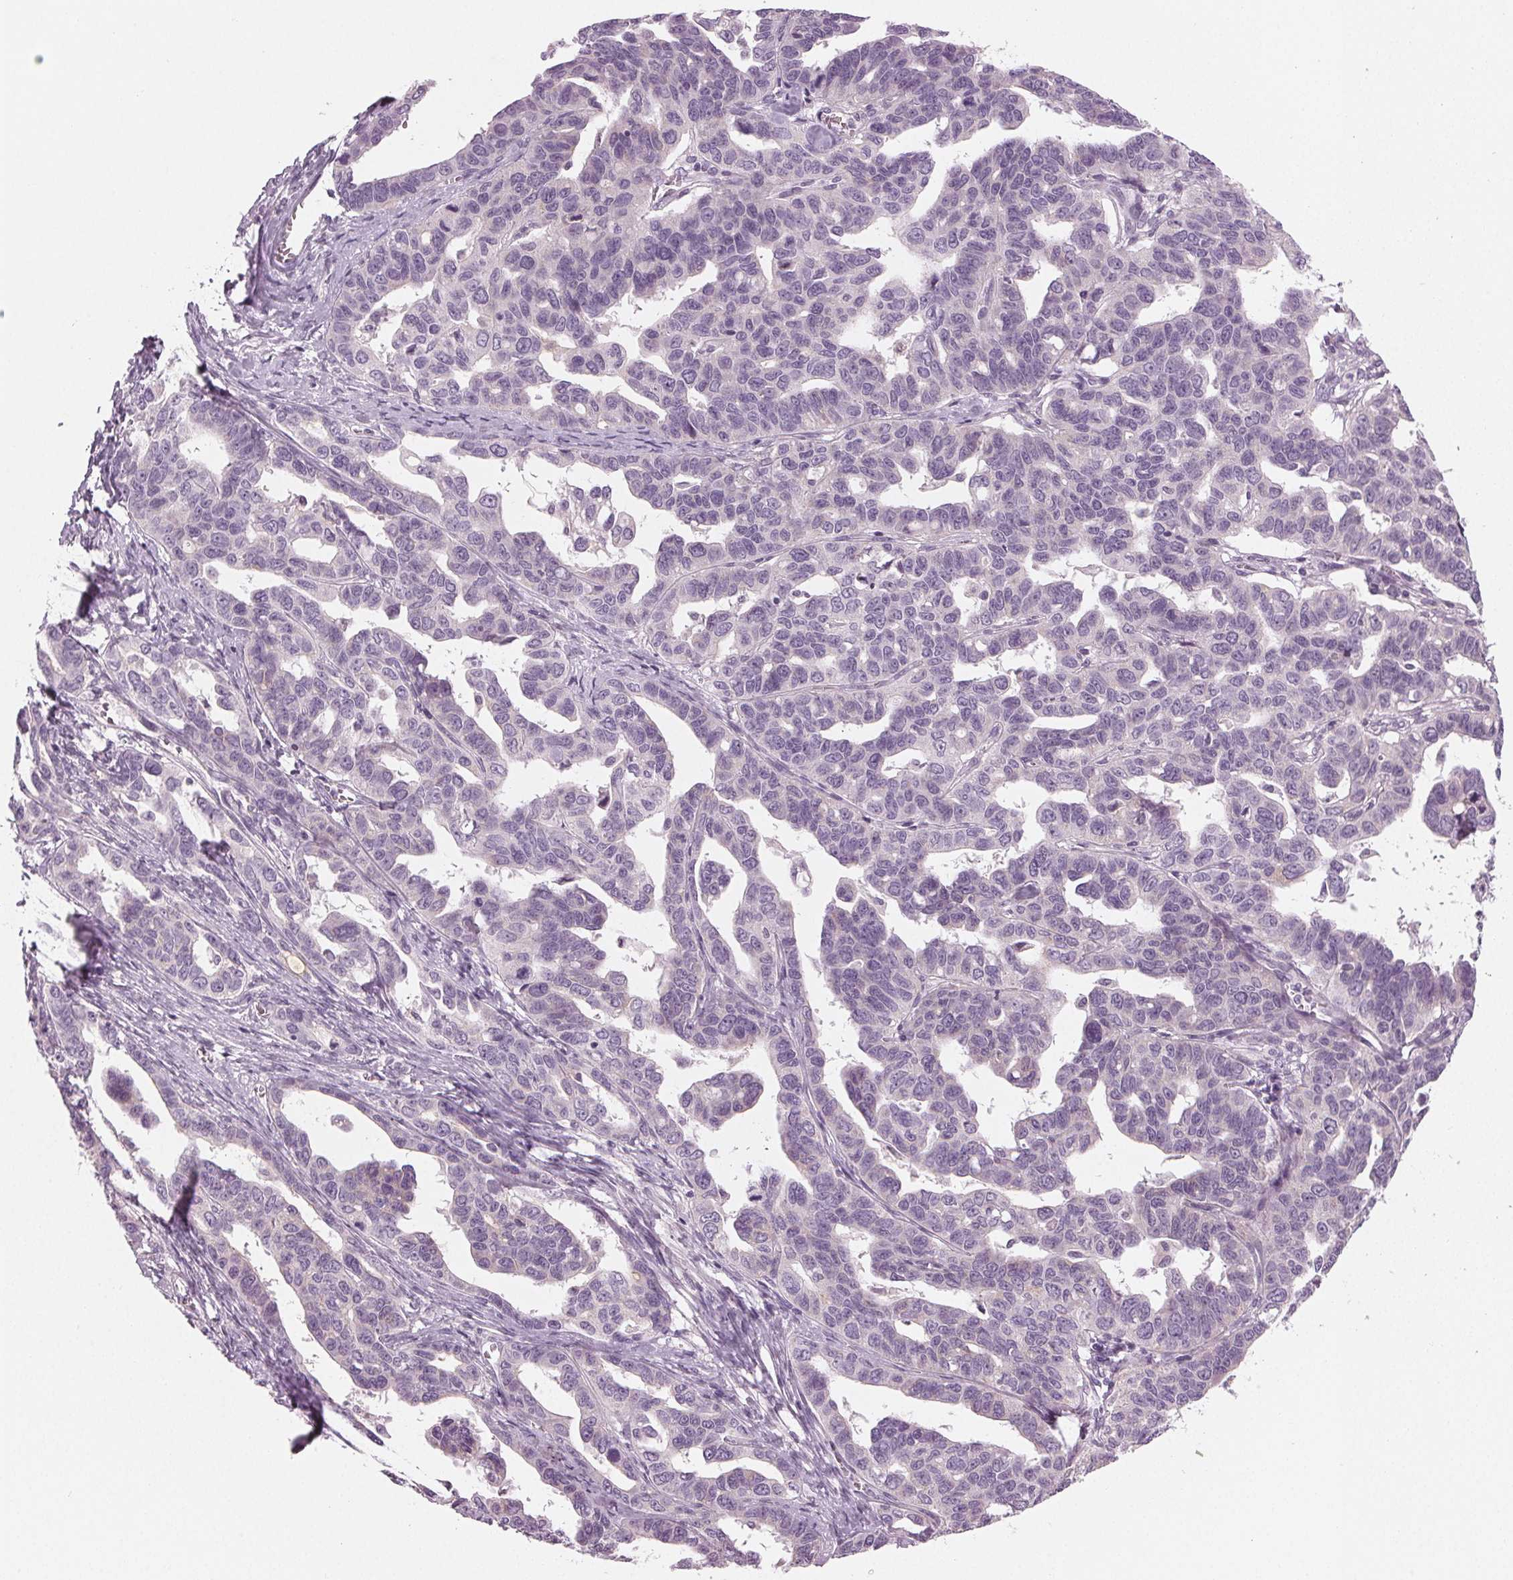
{"staining": {"intensity": "negative", "quantity": "none", "location": "none"}, "tissue": "ovarian cancer", "cell_type": "Tumor cells", "image_type": "cancer", "snomed": [{"axis": "morphology", "description": "Cystadenocarcinoma, serous, NOS"}, {"axis": "topography", "description": "Ovary"}], "caption": "There is no significant expression in tumor cells of ovarian cancer (serous cystadenocarcinoma). (Stains: DAB immunohistochemistry (IHC) with hematoxylin counter stain, Microscopy: brightfield microscopy at high magnification).", "gene": "PRAP1", "patient": {"sex": "female", "age": 69}}